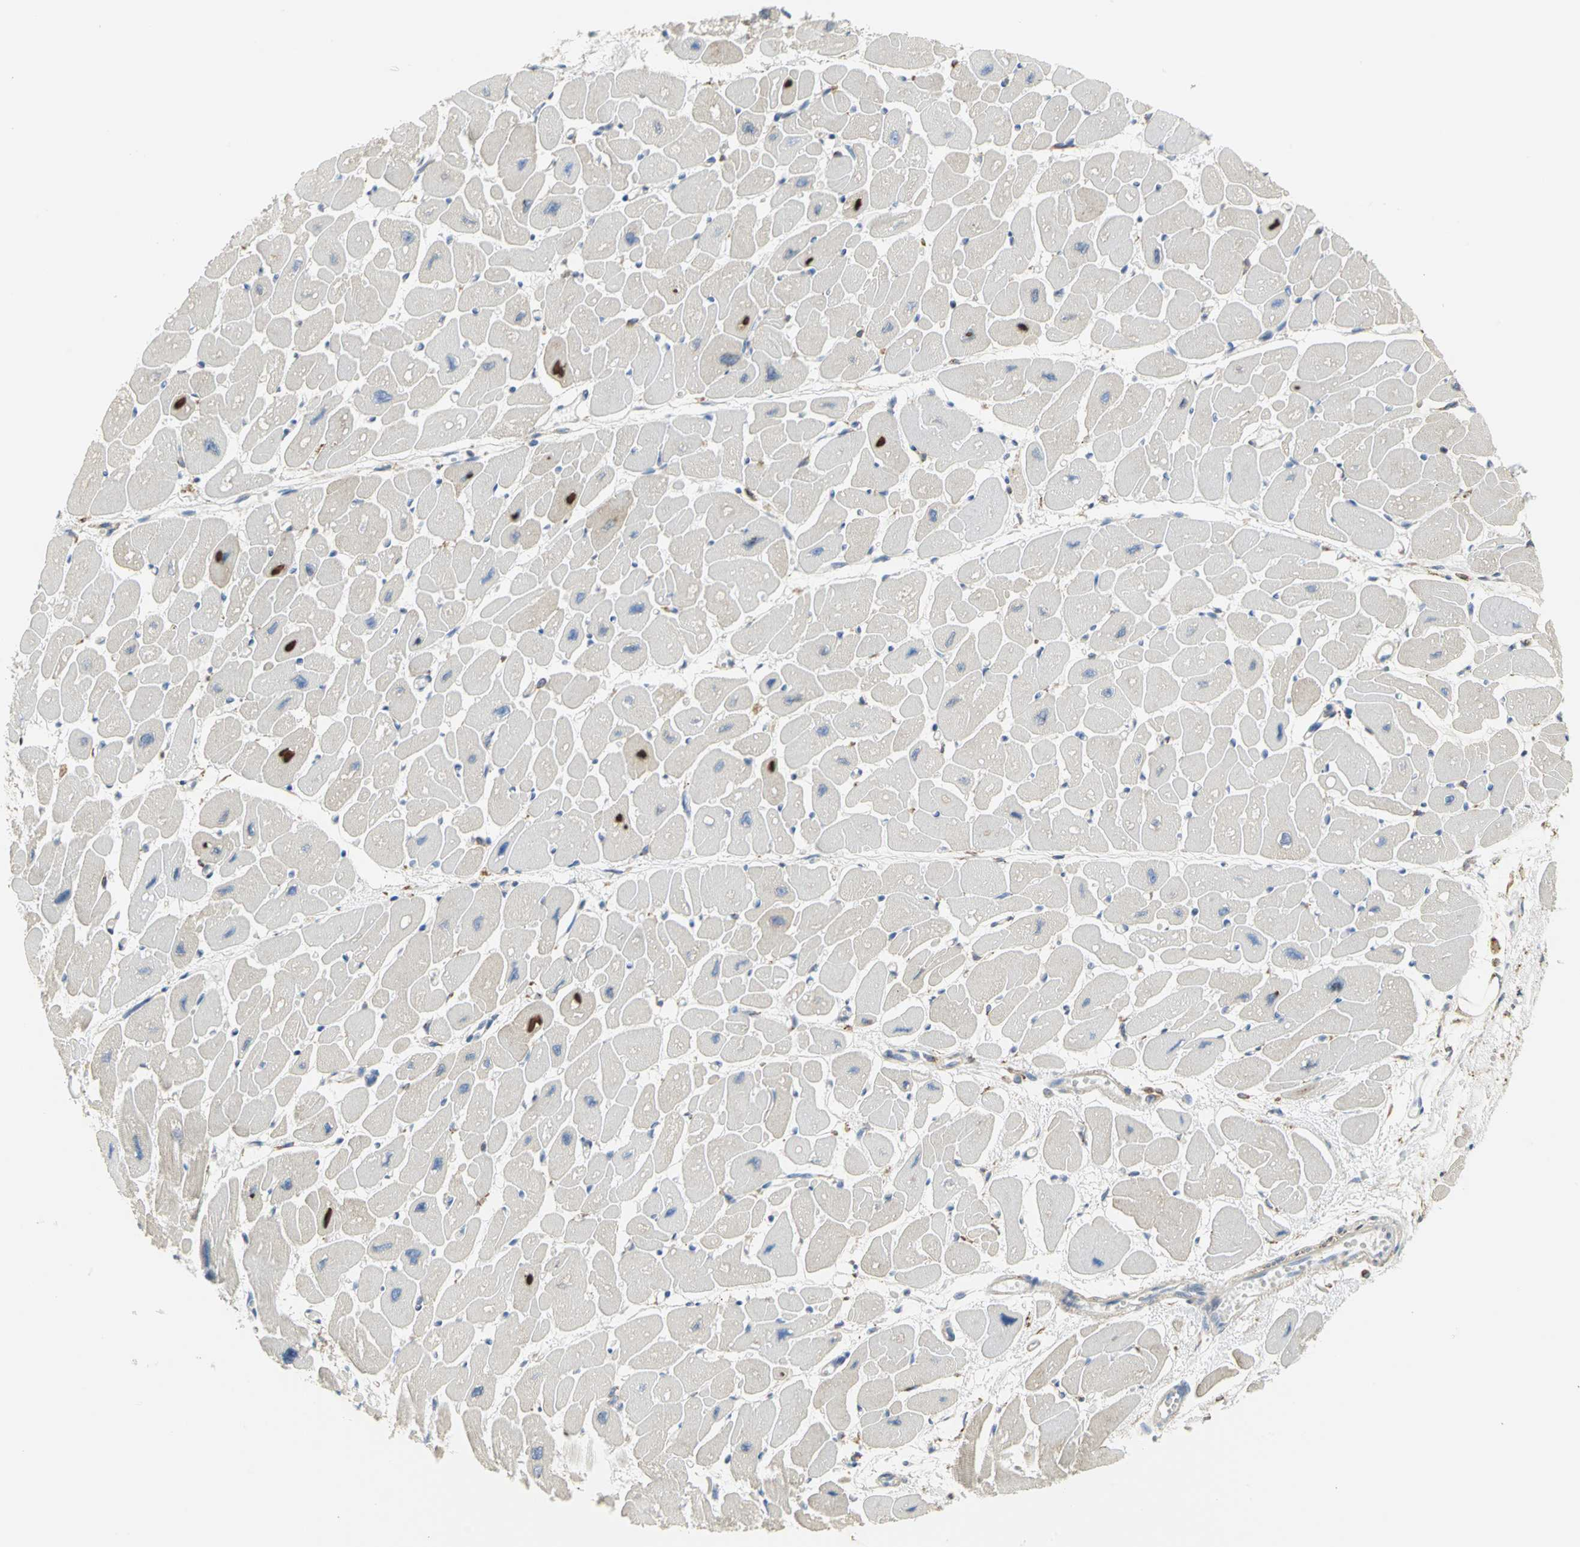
{"staining": {"intensity": "negative", "quantity": "none", "location": "none"}, "tissue": "heart muscle", "cell_type": "Cardiomyocytes", "image_type": "normal", "snomed": [{"axis": "morphology", "description": "Normal tissue, NOS"}, {"axis": "topography", "description": "Heart"}], "caption": "The IHC photomicrograph has no significant staining in cardiomyocytes of heart muscle.", "gene": "SDF2L1", "patient": {"sex": "female", "age": 54}}